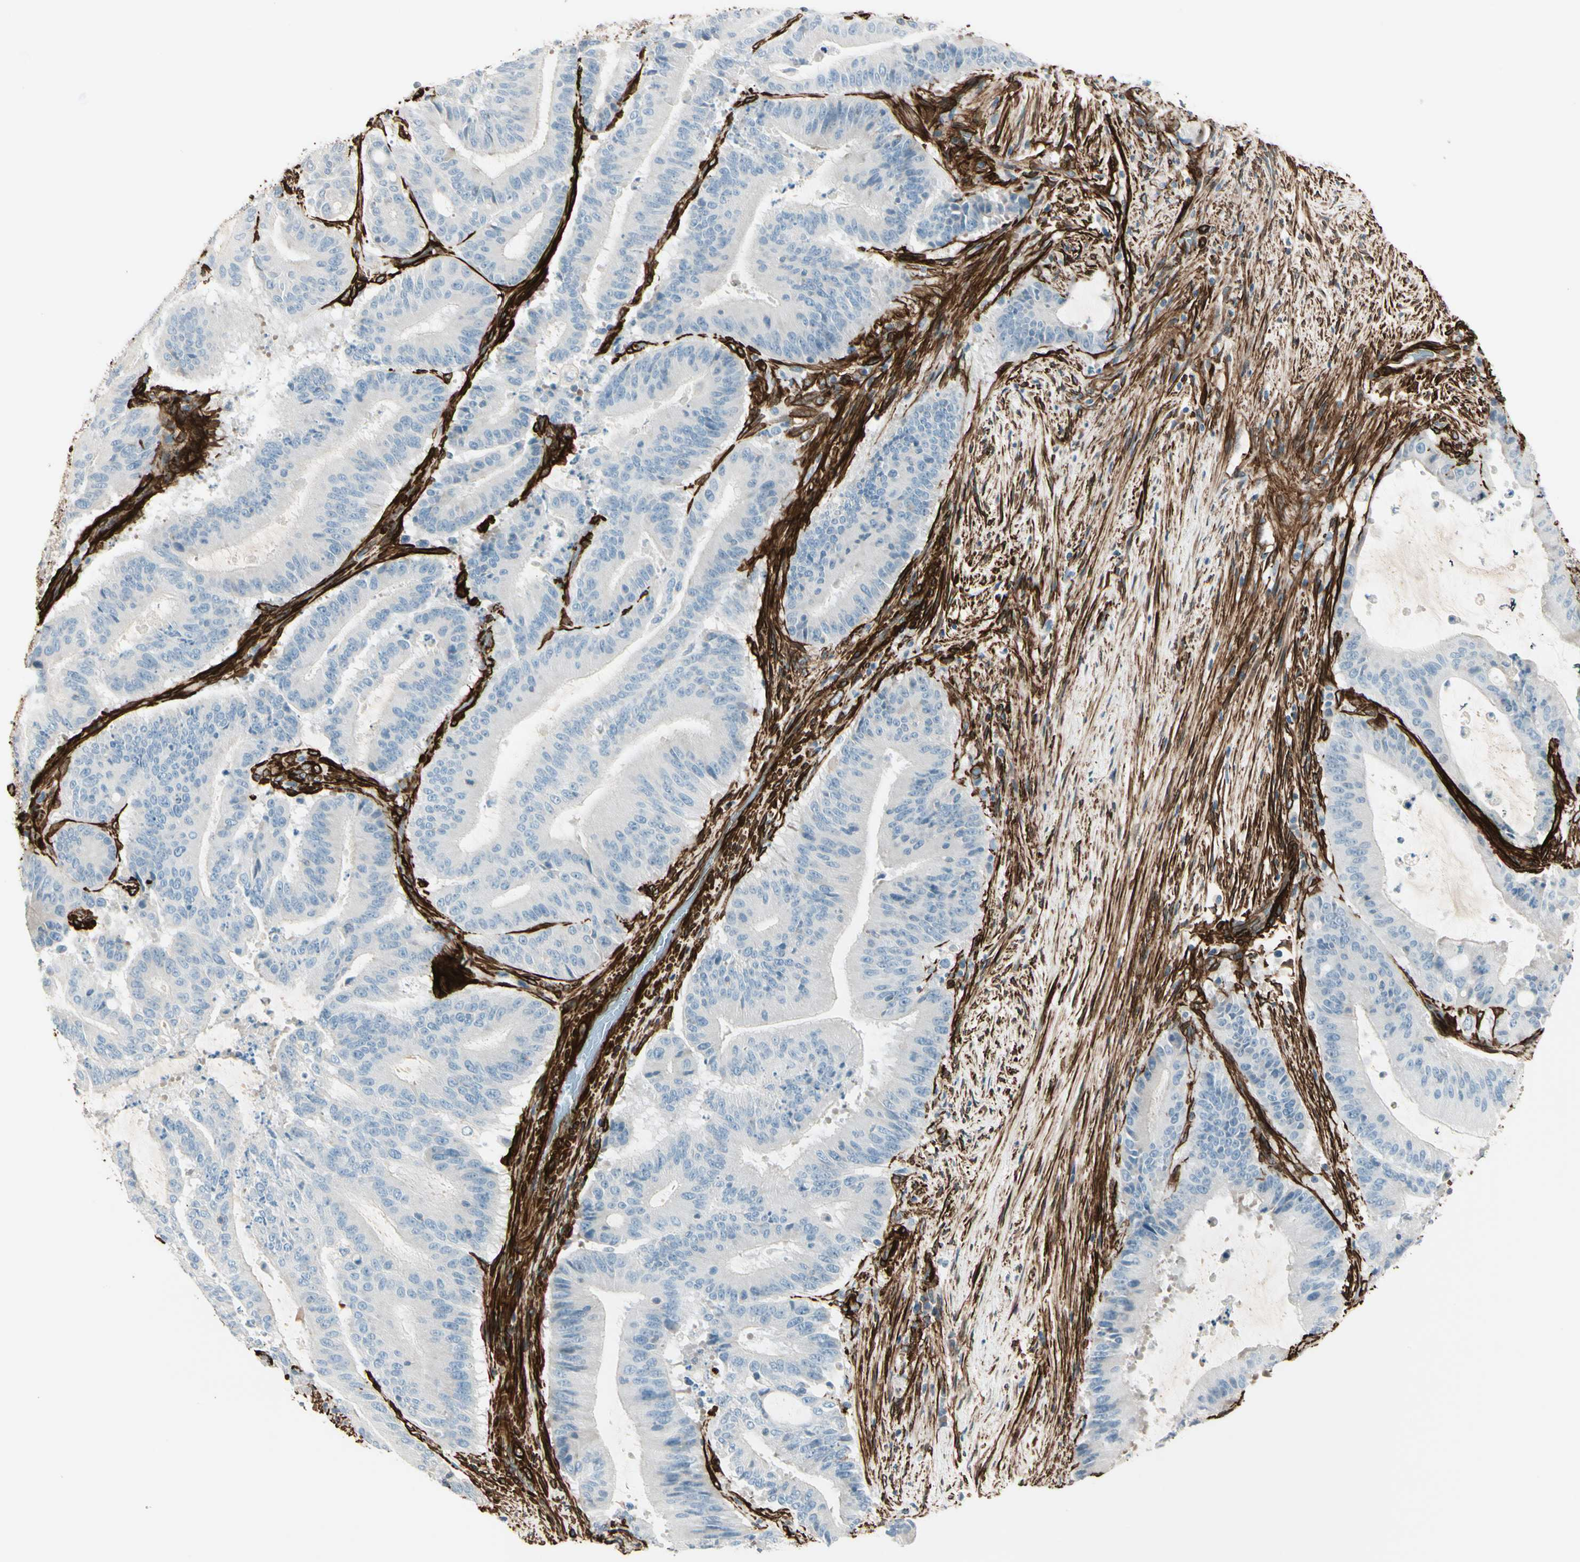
{"staining": {"intensity": "negative", "quantity": "none", "location": "none"}, "tissue": "liver cancer", "cell_type": "Tumor cells", "image_type": "cancer", "snomed": [{"axis": "morphology", "description": "Cholangiocarcinoma"}, {"axis": "topography", "description": "Liver"}], "caption": "Immunohistochemistry photomicrograph of human cholangiocarcinoma (liver) stained for a protein (brown), which displays no positivity in tumor cells. The staining is performed using DAB brown chromogen with nuclei counter-stained in using hematoxylin.", "gene": "CALD1", "patient": {"sex": "female", "age": 73}}